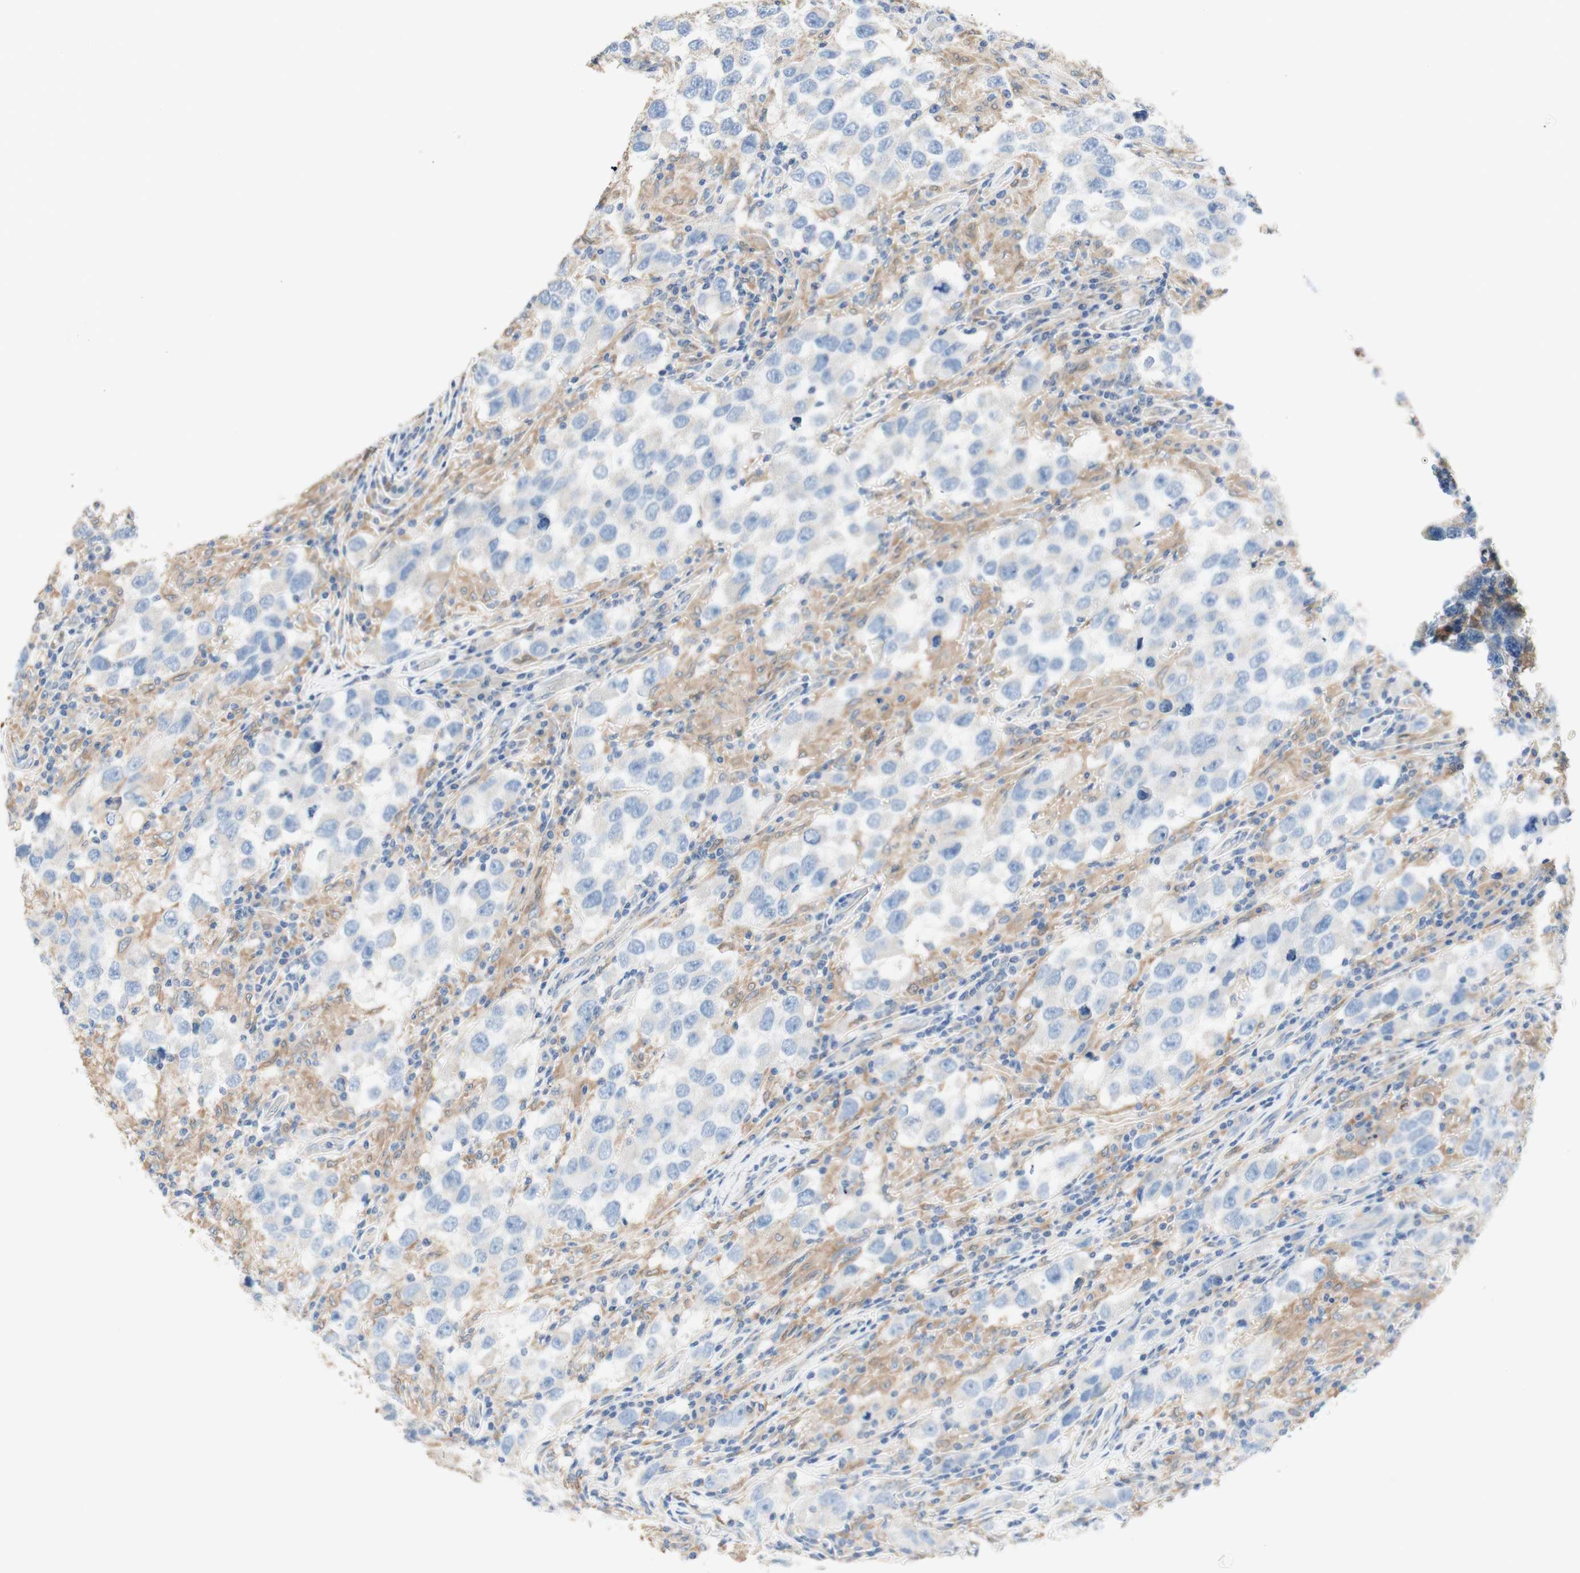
{"staining": {"intensity": "negative", "quantity": "none", "location": "none"}, "tissue": "testis cancer", "cell_type": "Tumor cells", "image_type": "cancer", "snomed": [{"axis": "morphology", "description": "Carcinoma, Embryonal, NOS"}, {"axis": "topography", "description": "Testis"}], "caption": "Protein analysis of testis cancer (embryonal carcinoma) exhibits no significant staining in tumor cells.", "gene": "COMT", "patient": {"sex": "male", "age": 21}}